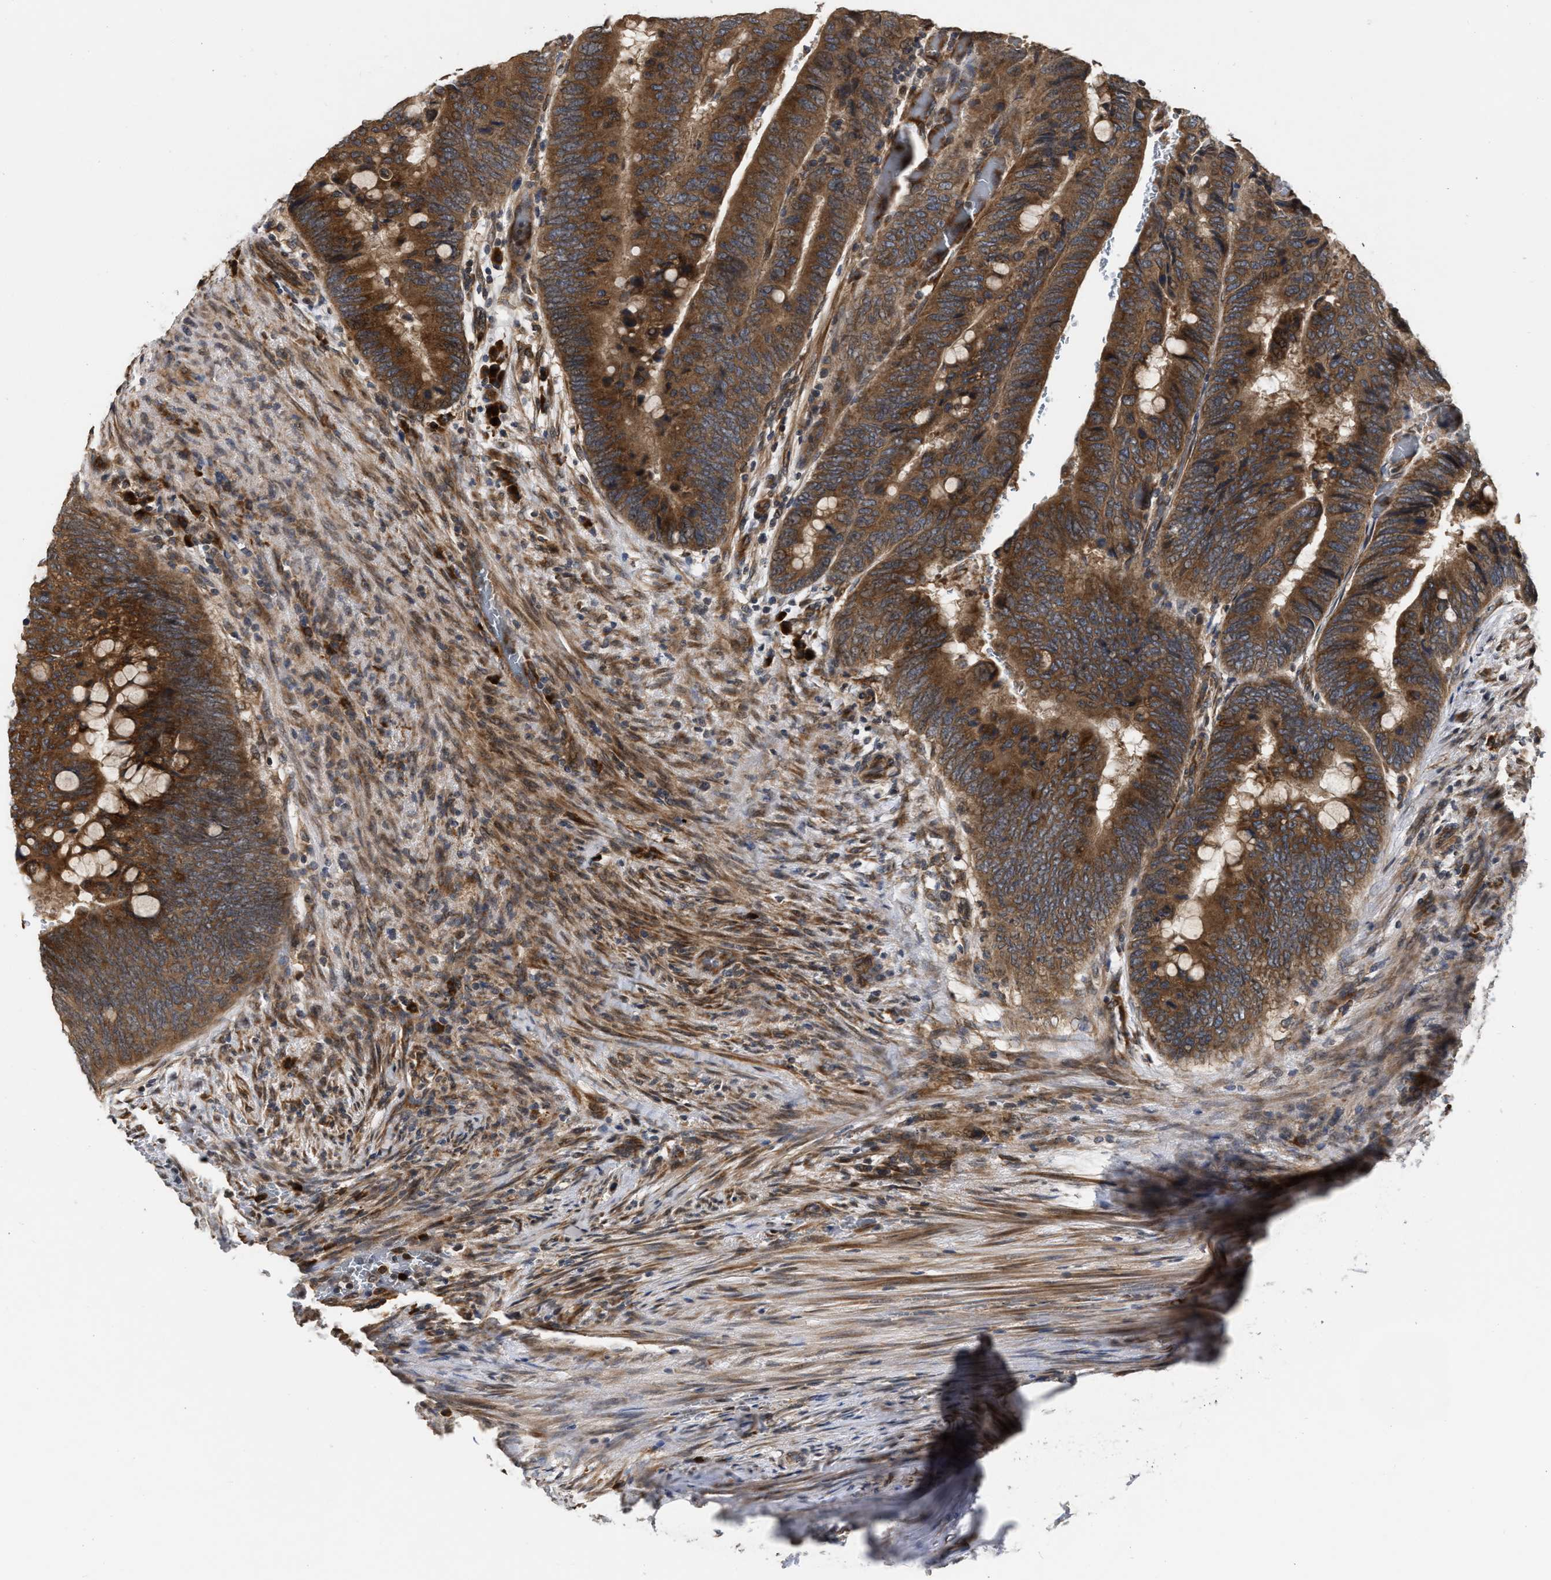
{"staining": {"intensity": "strong", "quantity": ">75%", "location": "cytoplasmic/membranous"}, "tissue": "colorectal cancer", "cell_type": "Tumor cells", "image_type": "cancer", "snomed": [{"axis": "morphology", "description": "Normal tissue, NOS"}, {"axis": "morphology", "description": "Adenocarcinoma, NOS"}, {"axis": "topography", "description": "Rectum"}, {"axis": "topography", "description": "Peripheral nerve tissue"}], "caption": "Approximately >75% of tumor cells in human colorectal adenocarcinoma exhibit strong cytoplasmic/membranous protein staining as visualized by brown immunohistochemical staining.", "gene": "SAR1A", "patient": {"sex": "male", "age": 92}}